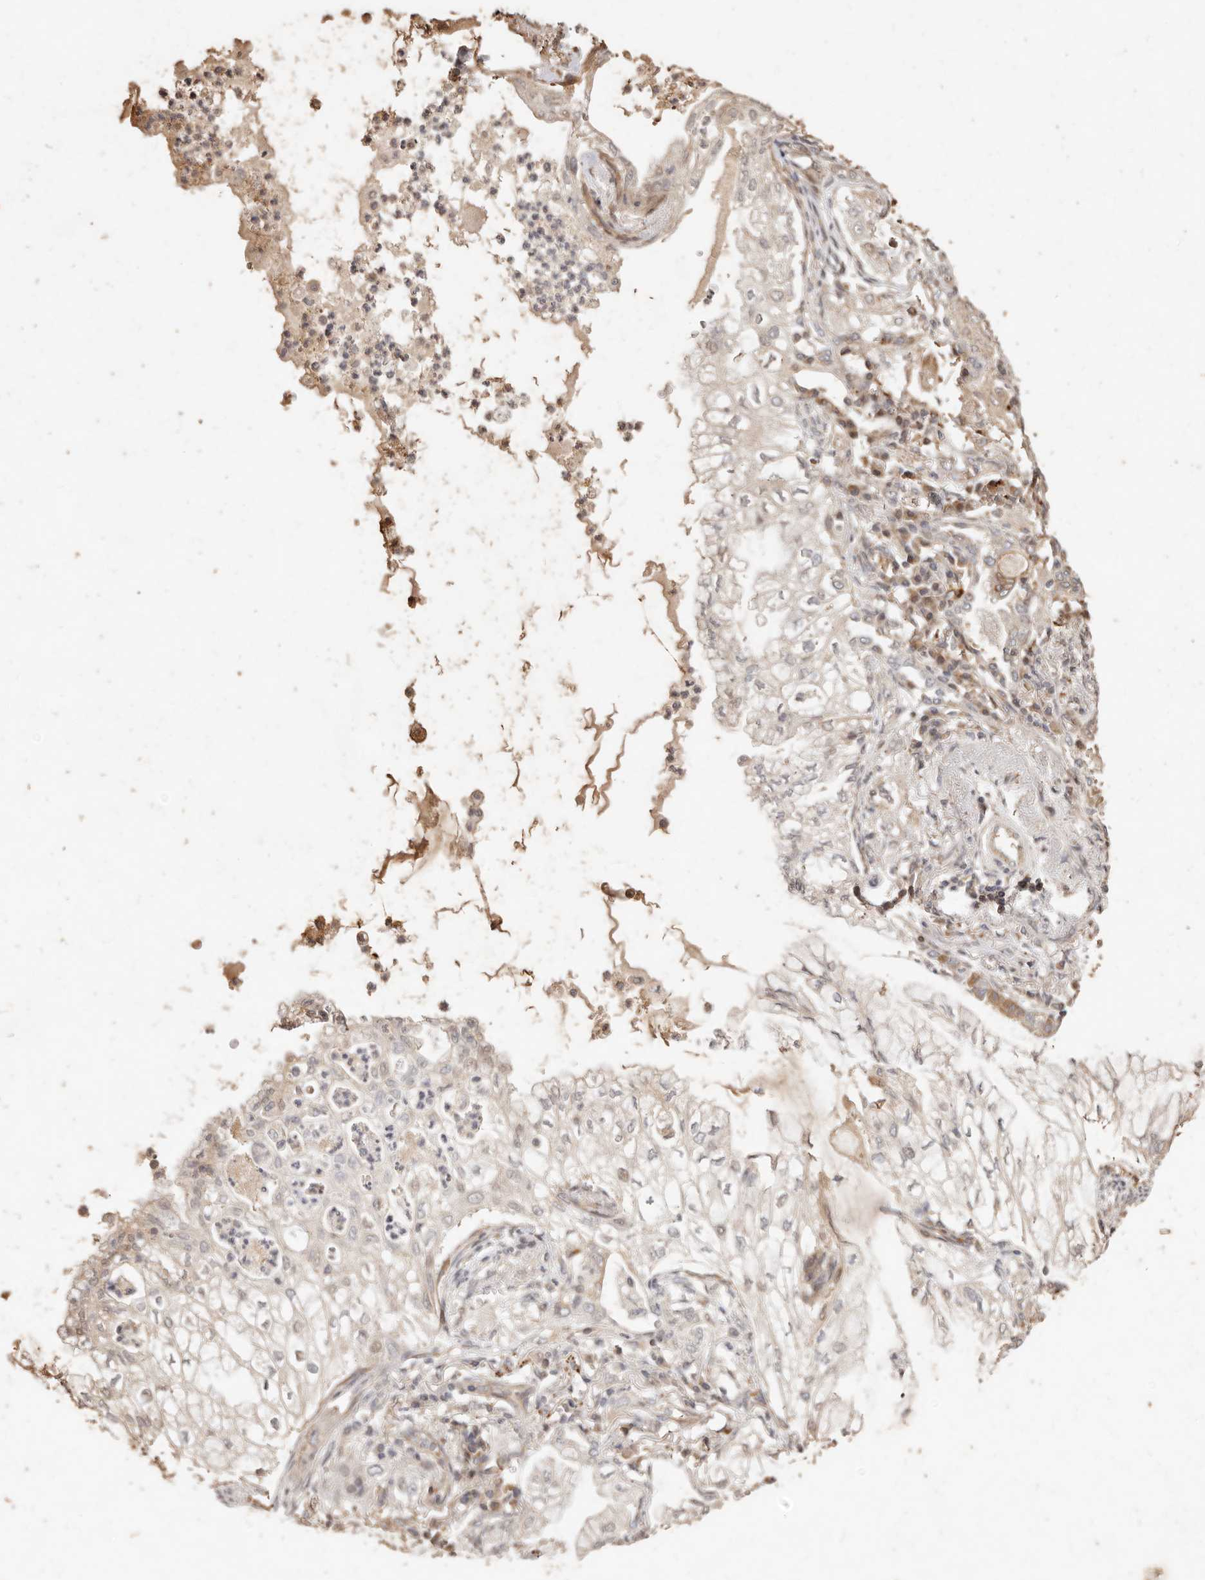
{"staining": {"intensity": "negative", "quantity": "none", "location": "none"}, "tissue": "lung cancer", "cell_type": "Tumor cells", "image_type": "cancer", "snomed": [{"axis": "morphology", "description": "Adenocarcinoma, NOS"}, {"axis": "topography", "description": "Lung"}], "caption": "Lung cancer was stained to show a protein in brown. There is no significant staining in tumor cells.", "gene": "KIF9", "patient": {"sex": "female", "age": 70}}